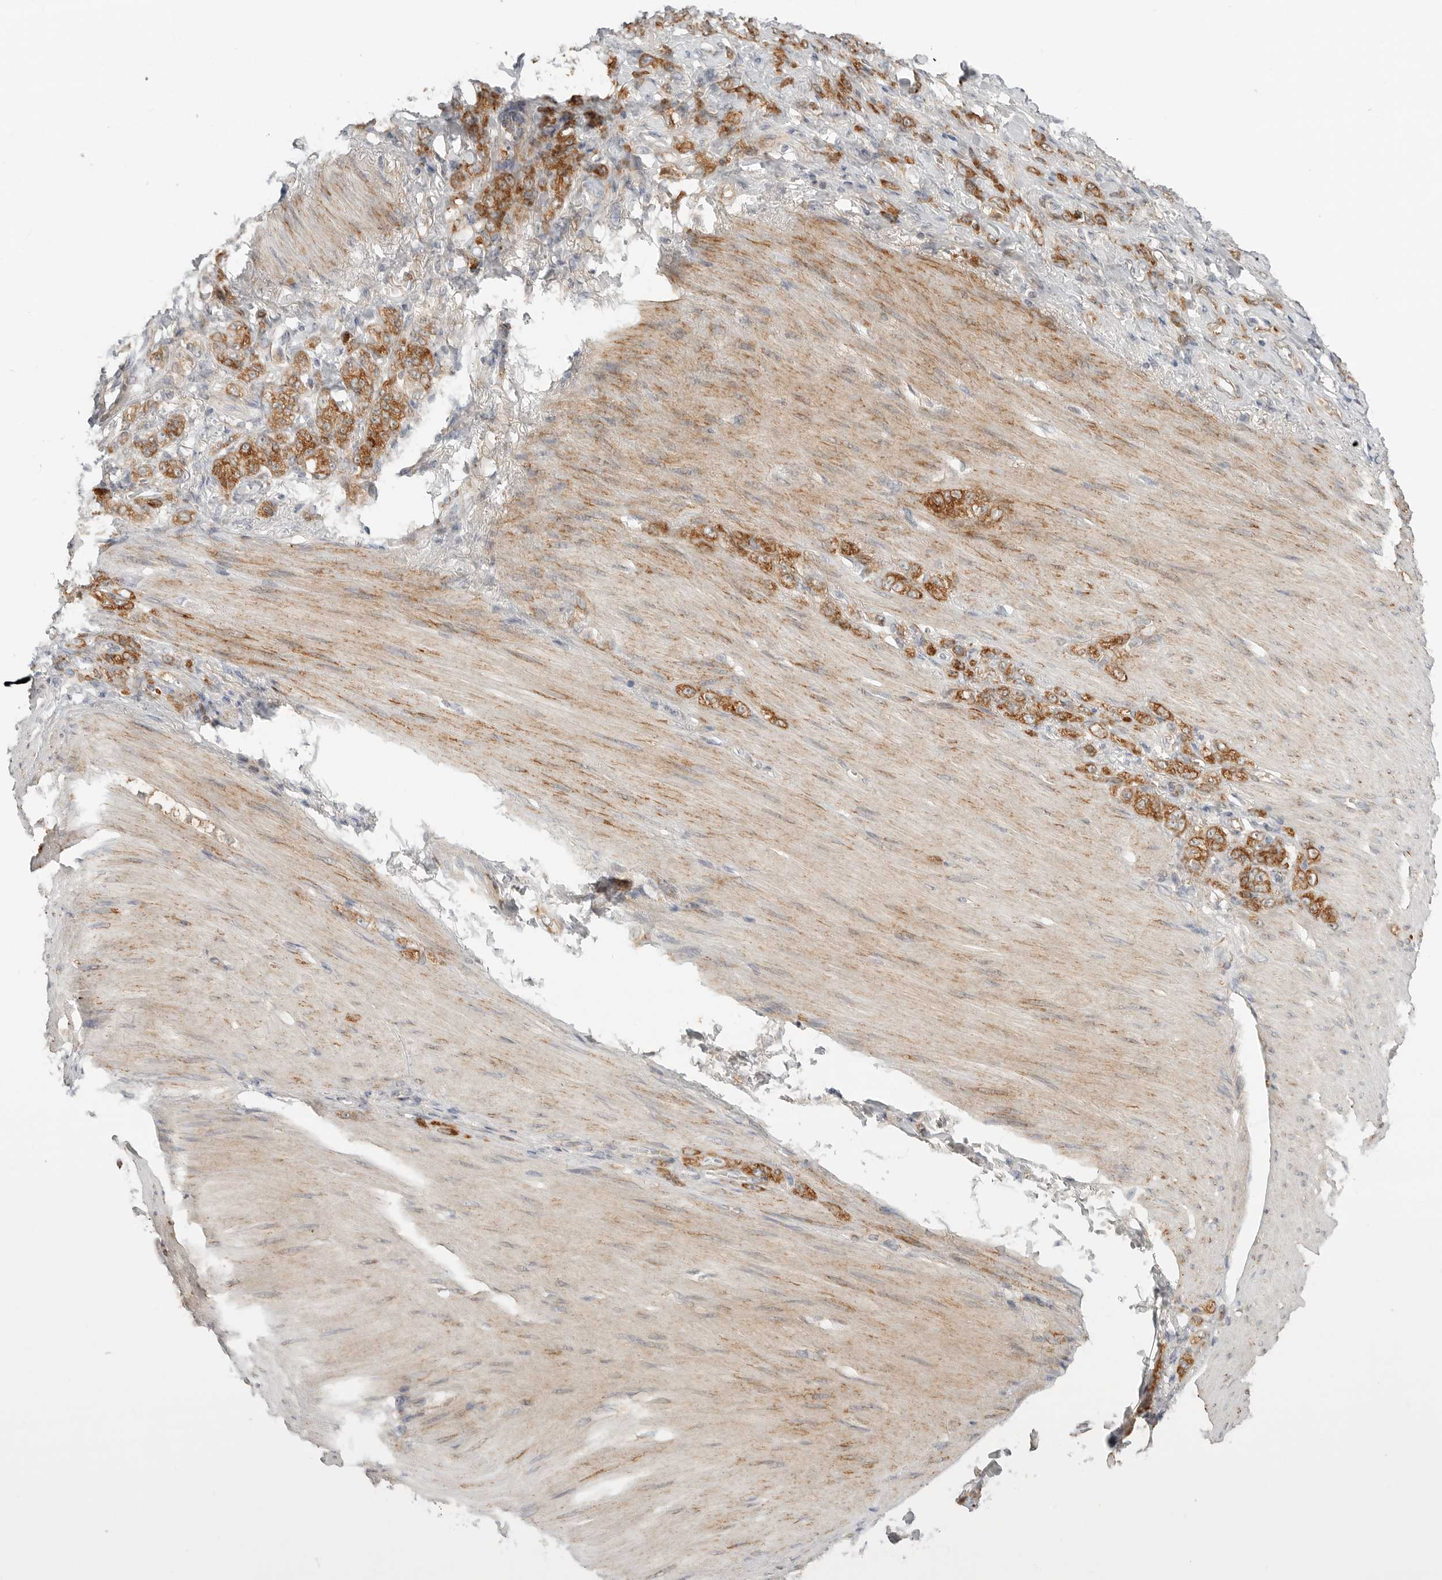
{"staining": {"intensity": "moderate", "quantity": ">75%", "location": "cytoplasmic/membranous"}, "tissue": "stomach cancer", "cell_type": "Tumor cells", "image_type": "cancer", "snomed": [{"axis": "morphology", "description": "Normal tissue, NOS"}, {"axis": "morphology", "description": "Adenocarcinoma, NOS"}, {"axis": "topography", "description": "Stomach"}], "caption": "High-magnification brightfield microscopy of stomach adenocarcinoma stained with DAB (3,3'-diaminobenzidine) (brown) and counterstained with hematoxylin (blue). tumor cells exhibit moderate cytoplasmic/membranous staining is seen in approximately>75% of cells. The staining was performed using DAB (3,3'-diaminobenzidine), with brown indicating positive protein expression. Nuclei are stained blue with hematoxylin.", "gene": "C1QTNF1", "patient": {"sex": "male", "age": 82}}